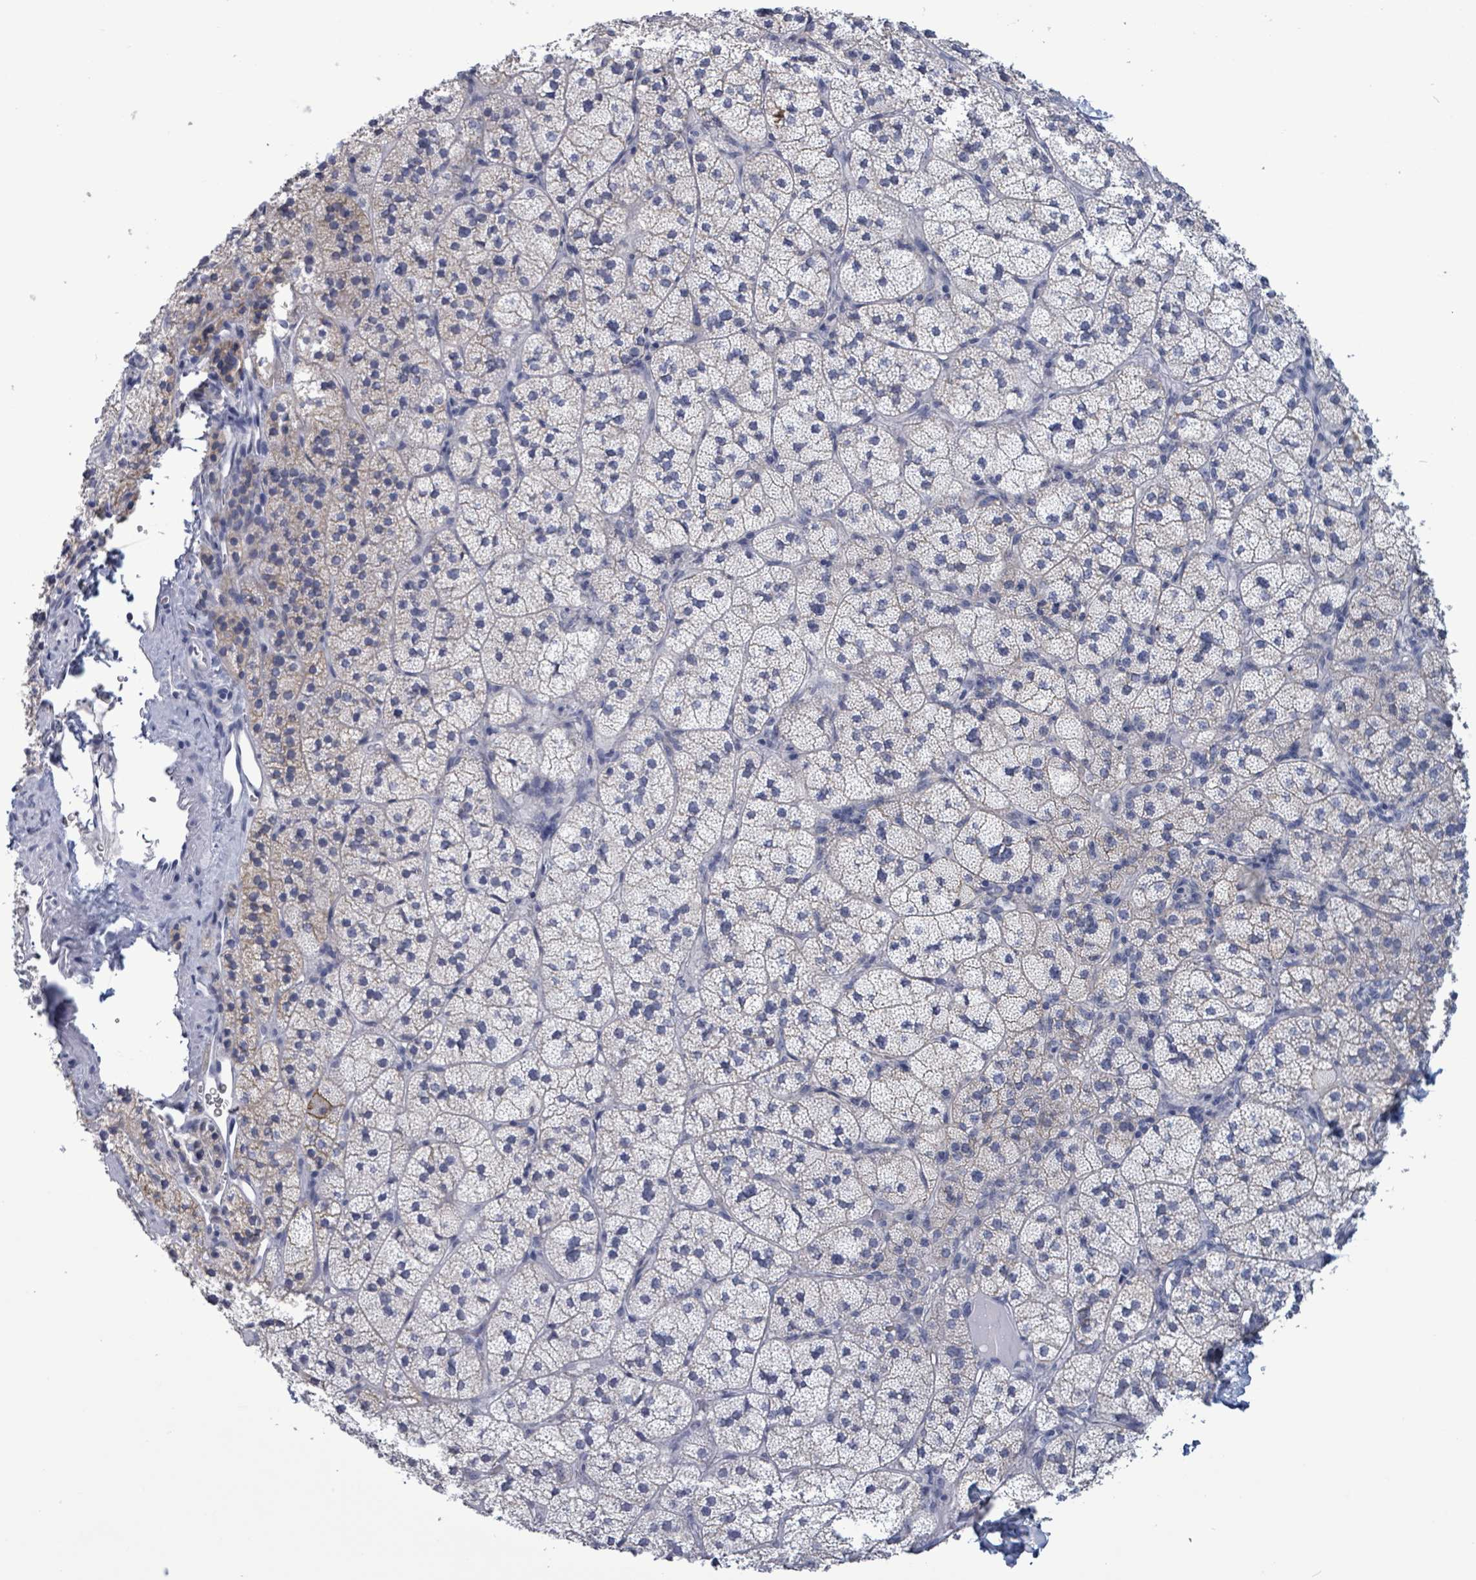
{"staining": {"intensity": "weak", "quantity": "25%-75%", "location": "cytoplasmic/membranous"}, "tissue": "adrenal gland", "cell_type": "Glandular cells", "image_type": "normal", "snomed": [{"axis": "morphology", "description": "Normal tissue, NOS"}, {"axis": "topography", "description": "Adrenal gland"}], "caption": "High-magnification brightfield microscopy of unremarkable adrenal gland stained with DAB (3,3'-diaminobenzidine) (brown) and counterstained with hematoxylin (blue). glandular cells exhibit weak cytoplasmic/membranous positivity is present in about25%-75% of cells. The staining was performed using DAB (3,3'-diaminobenzidine) to visualize the protein expression in brown, while the nuclei were stained in blue with hematoxylin (Magnification: 20x).", "gene": "BSG", "patient": {"sex": "female", "age": 58}}